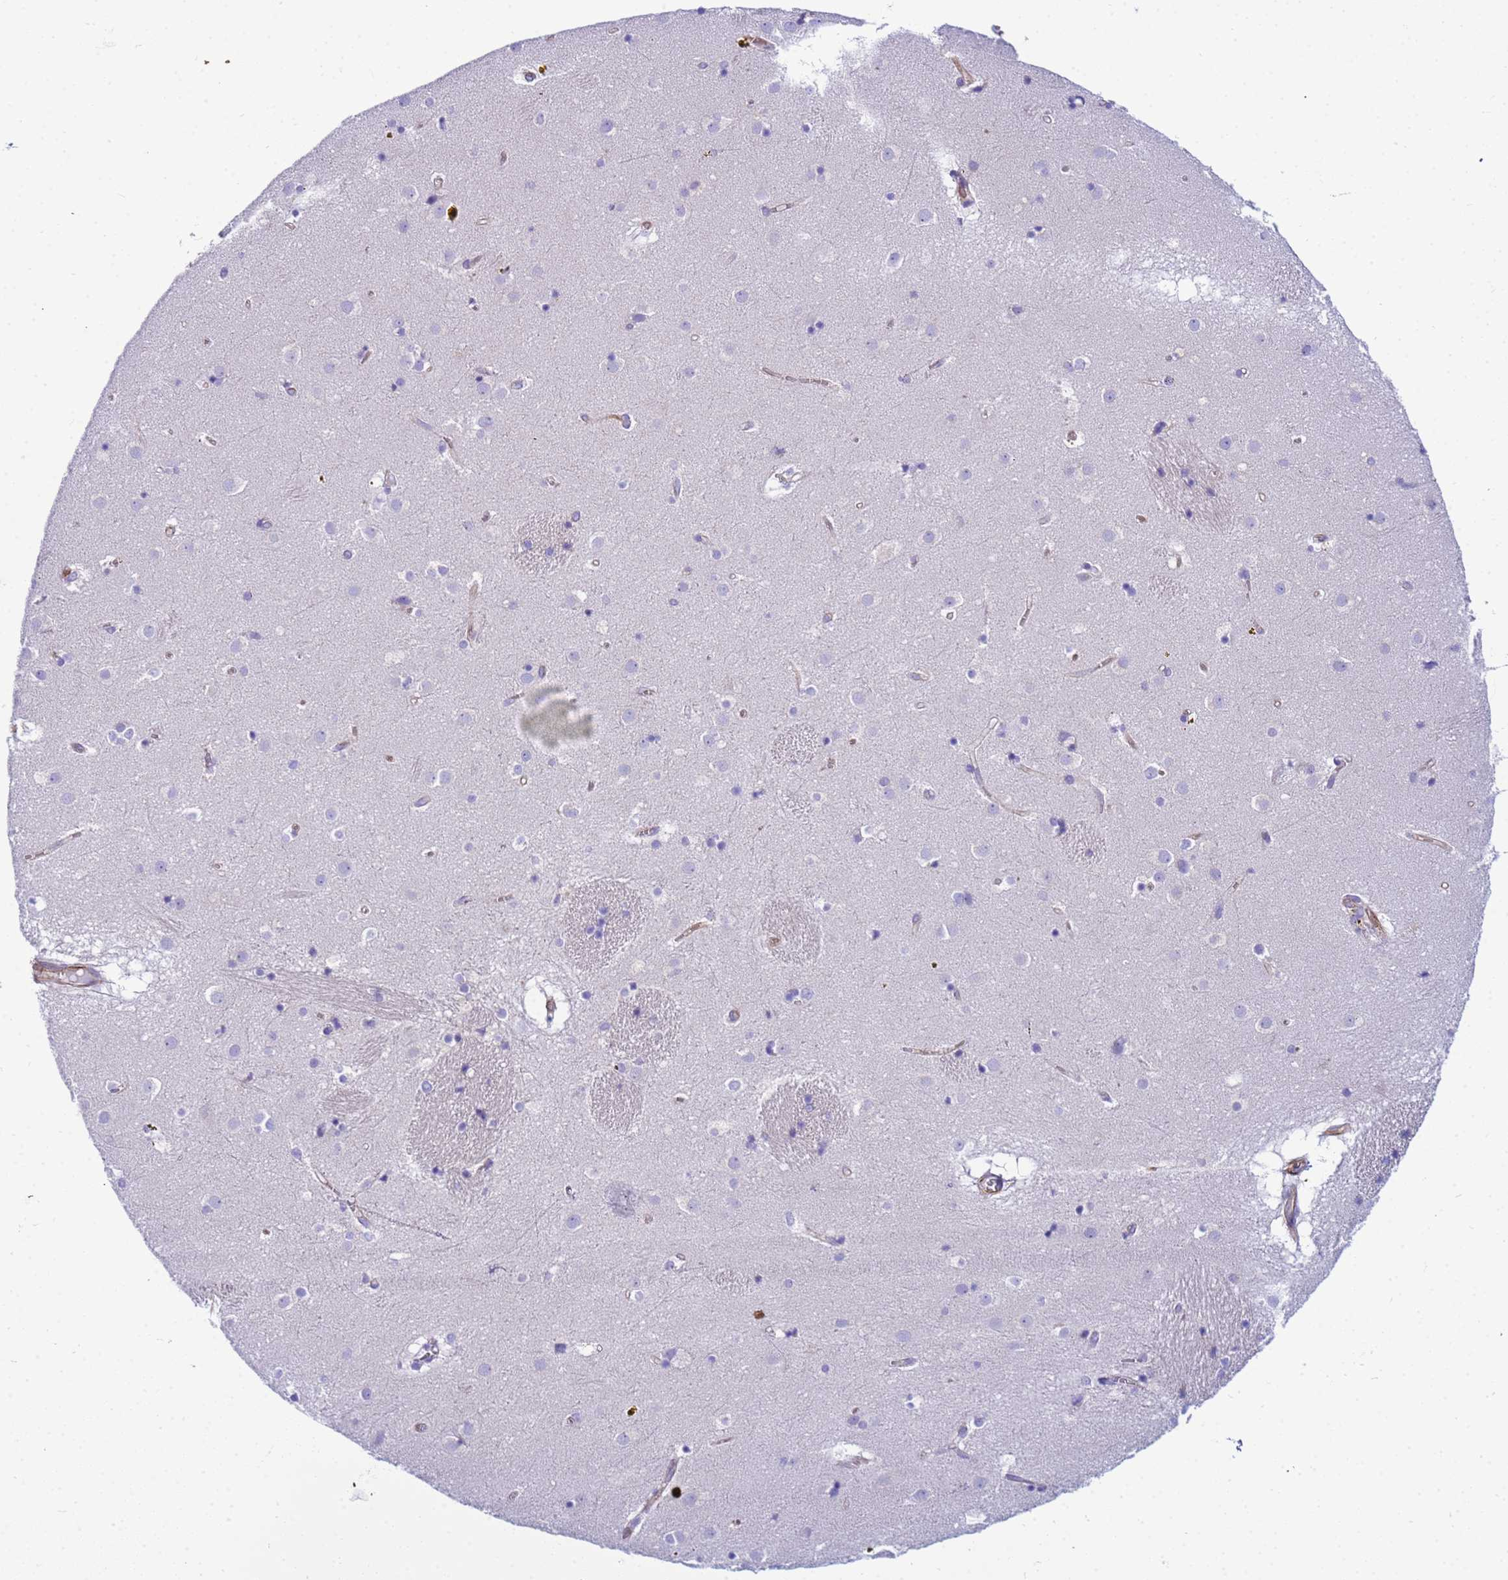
{"staining": {"intensity": "negative", "quantity": "none", "location": "none"}, "tissue": "caudate", "cell_type": "Glial cells", "image_type": "normal", "snomed": [{"axis": "morphology", "description": "Normal tissue, NOS"}, {"axis": "topography", "description": "Lateral ventricle wall"}], "caption": "The histopathology image reveals no significant expression in glial cells of caudate.", "gene": "UBXN2B", "patient": {"sex": "male", "age": 70}}